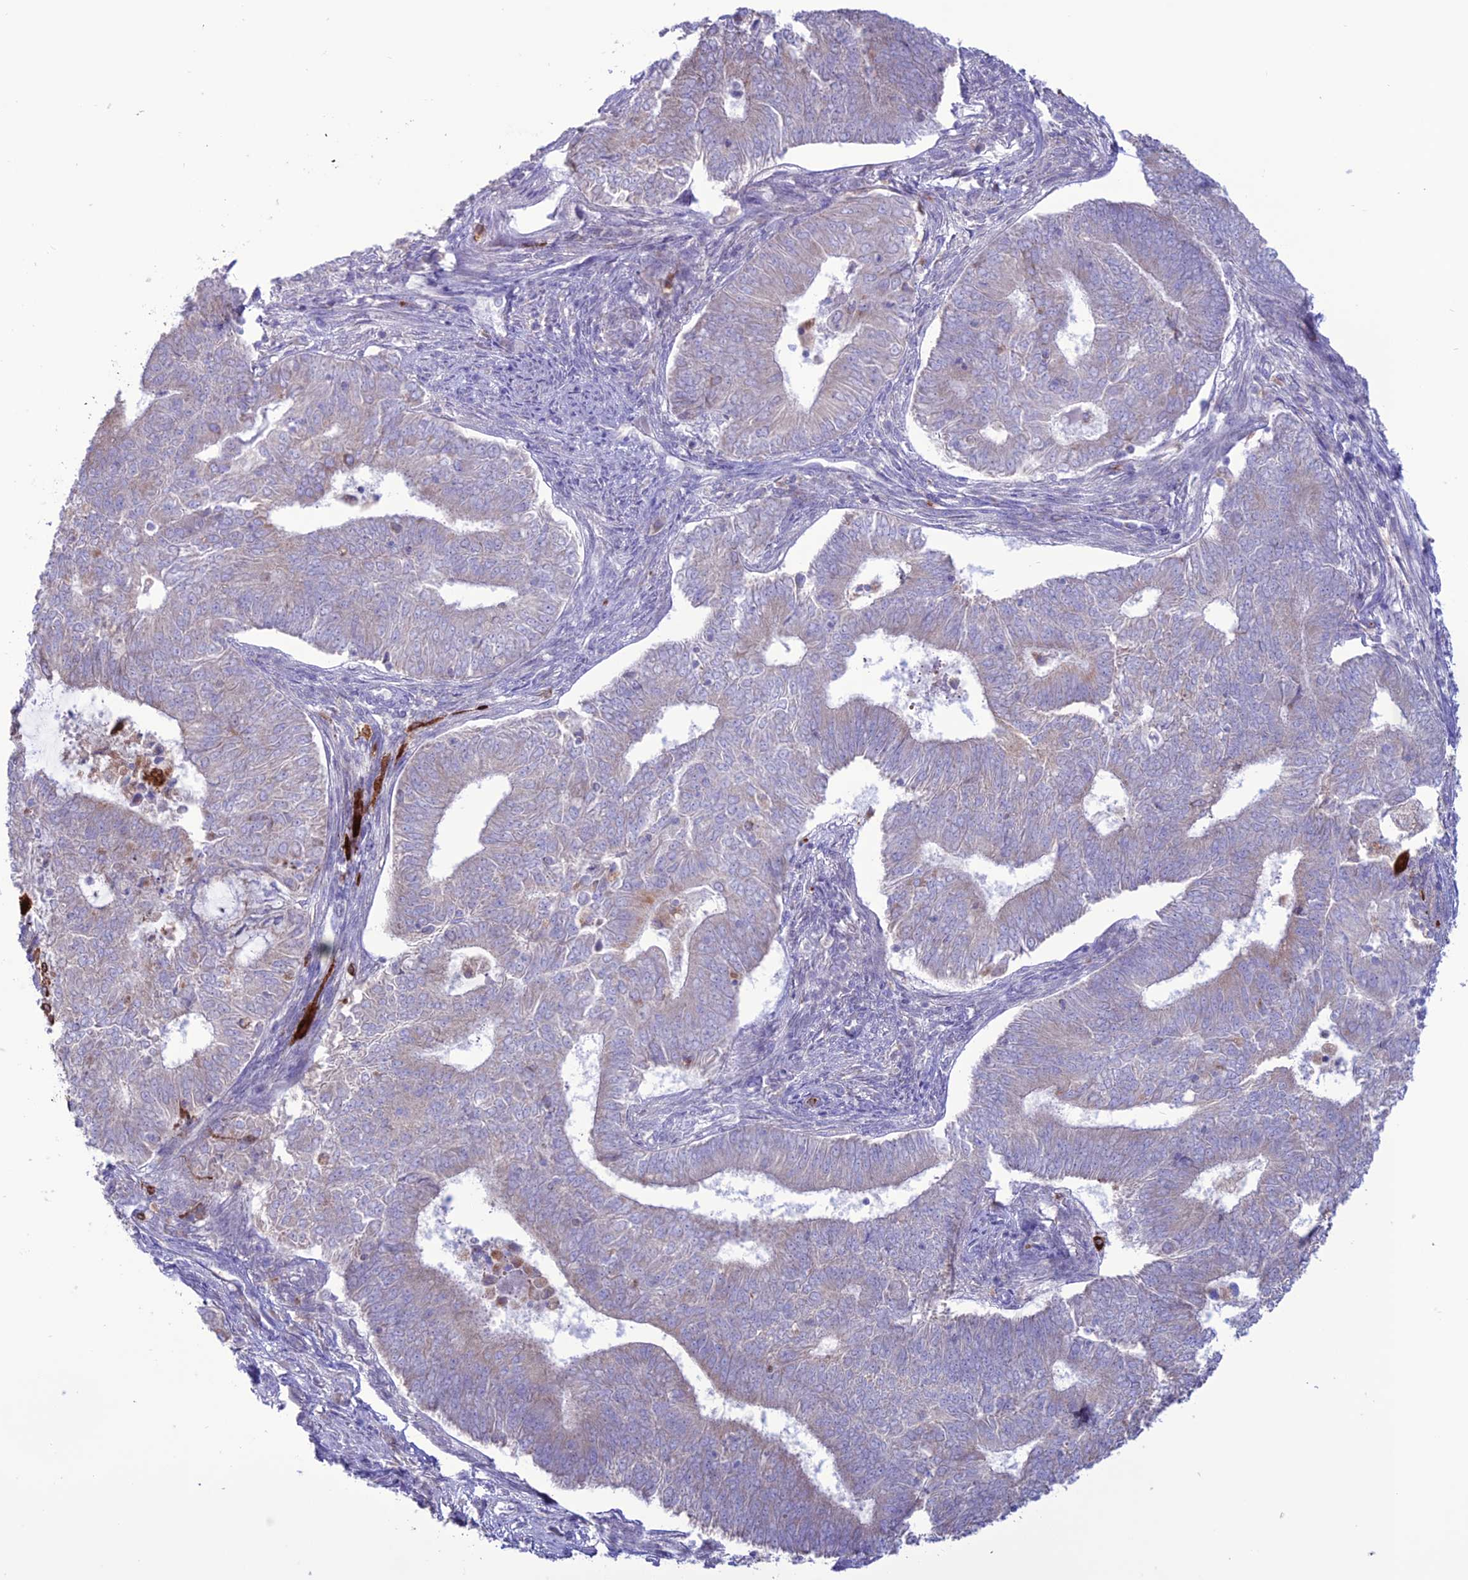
{"staining": {"intensity": "weak", "quantity": "25%-75%", "location": "cytoplasmic/membranous"}, "tissue": "endometrial cancer", "cell_type": "Tumor cells", "image_type": "cancer", "snomed": [{"axis": "morphology", "description": "Adenocarcinoma, NOS"}, {"axis": "topography", "description": "Endometrium"}], "caption": "Brown immunohistochemical staining in endometrial cancer exhibits weak cytoplasmic/membranous staining in about 25%-75% of tumor cells.", "gene": "CLCN7", "patient": {"sex": "female", "age": 62}}